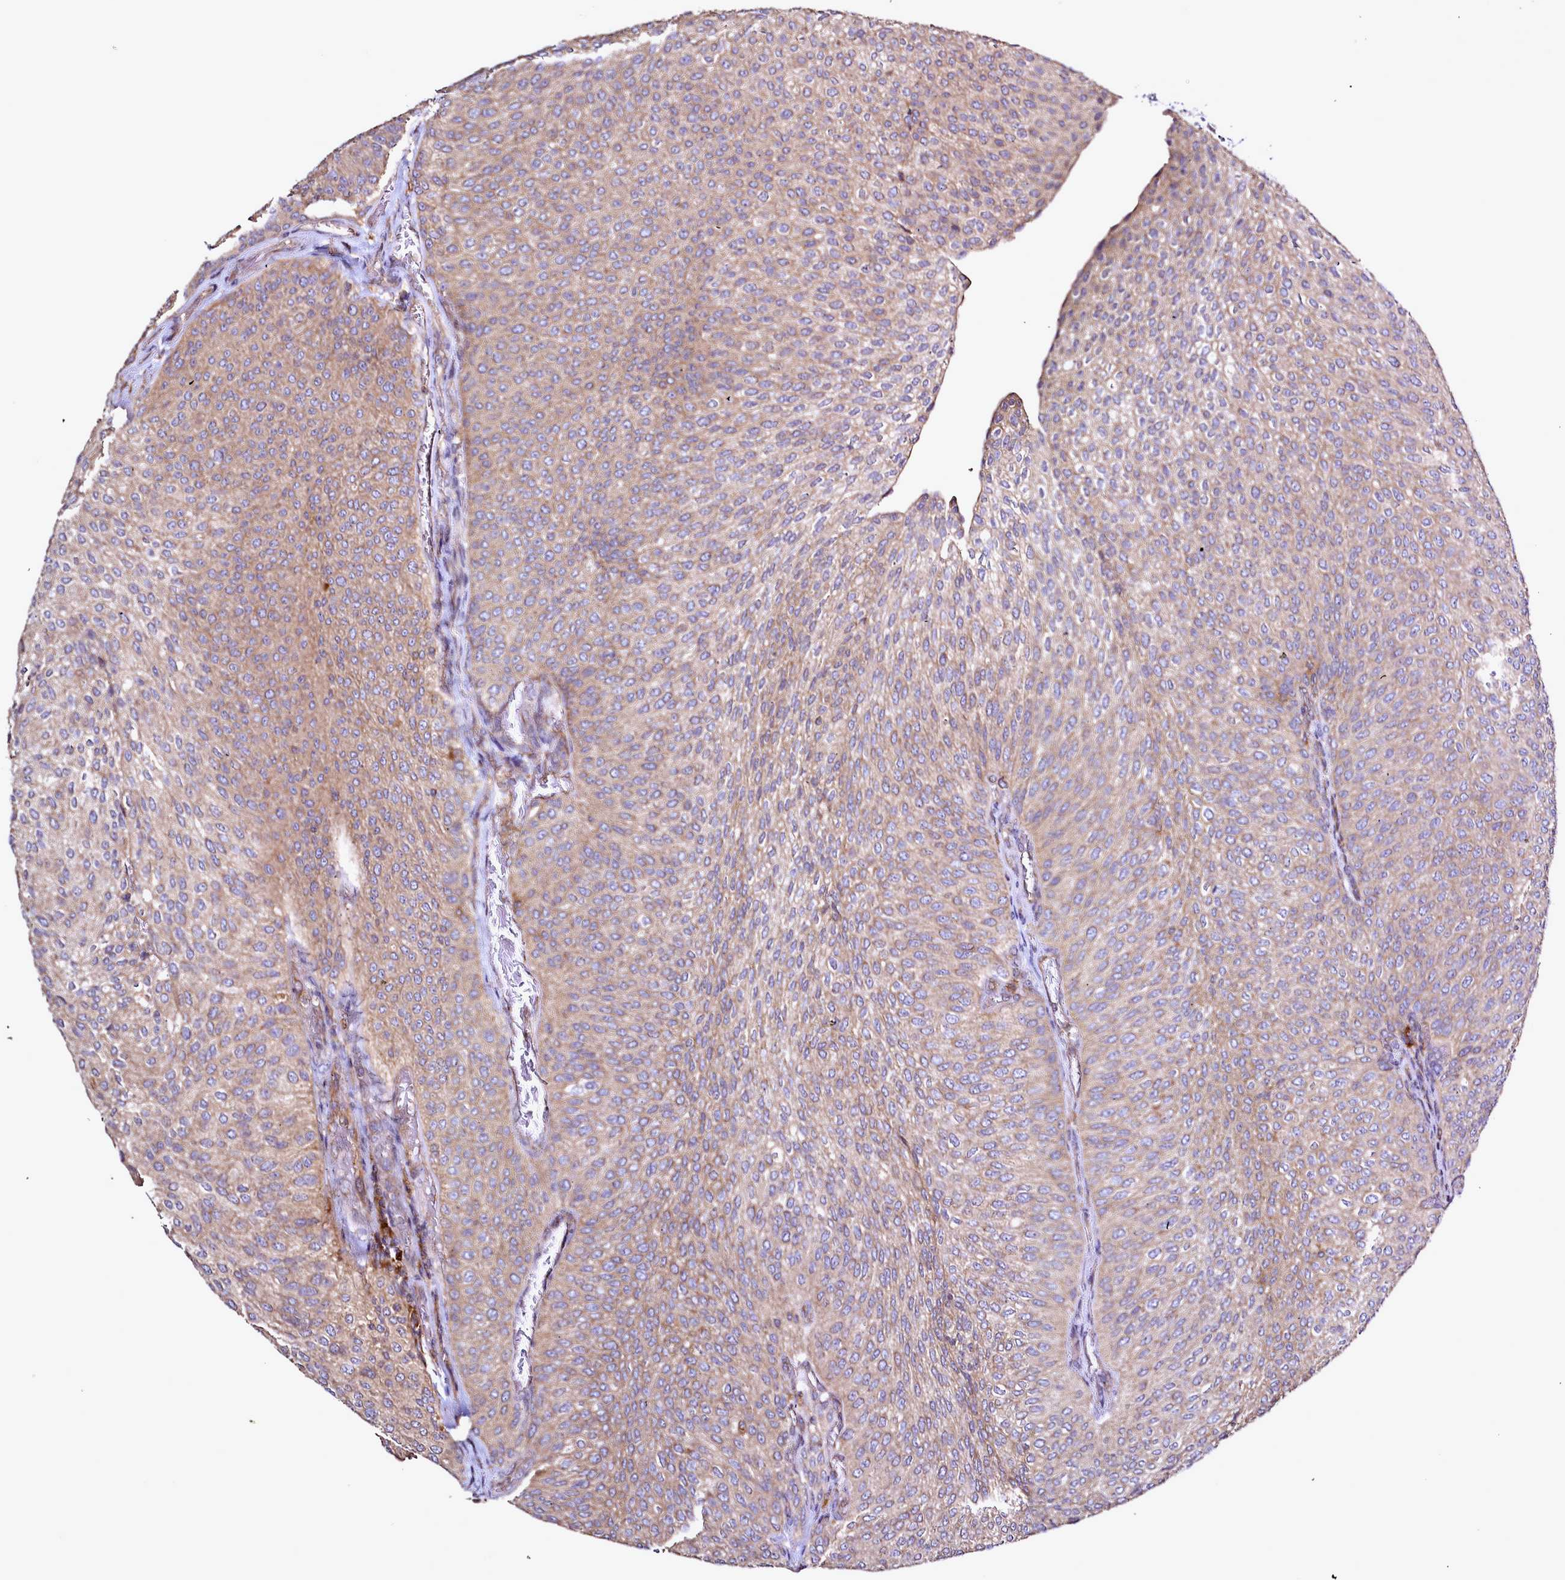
{"staining": {"intensity": "weak", "quantity": "25%-75%", "location": "cytoplasmic/membranous"}, "tissue": "urothelial cancer", "cell_type": "Tumor cells", "image_type": "cancer", "snomed": [{"axis": "morphology", "description": "Urothelial carcinoma, High grade"}, {"axis": "topography", "description": "Urinary bladder"}], "caption": "Urothelial carcinoma (high-grade) stained with immunohistochemistry (IHC) exhibits weak cytoplasmic/membranous expression in approximately 25%-75% of tumor cells.", "gene": "NCKAP1L", "patient": {"sex": "female", "age": 79}}